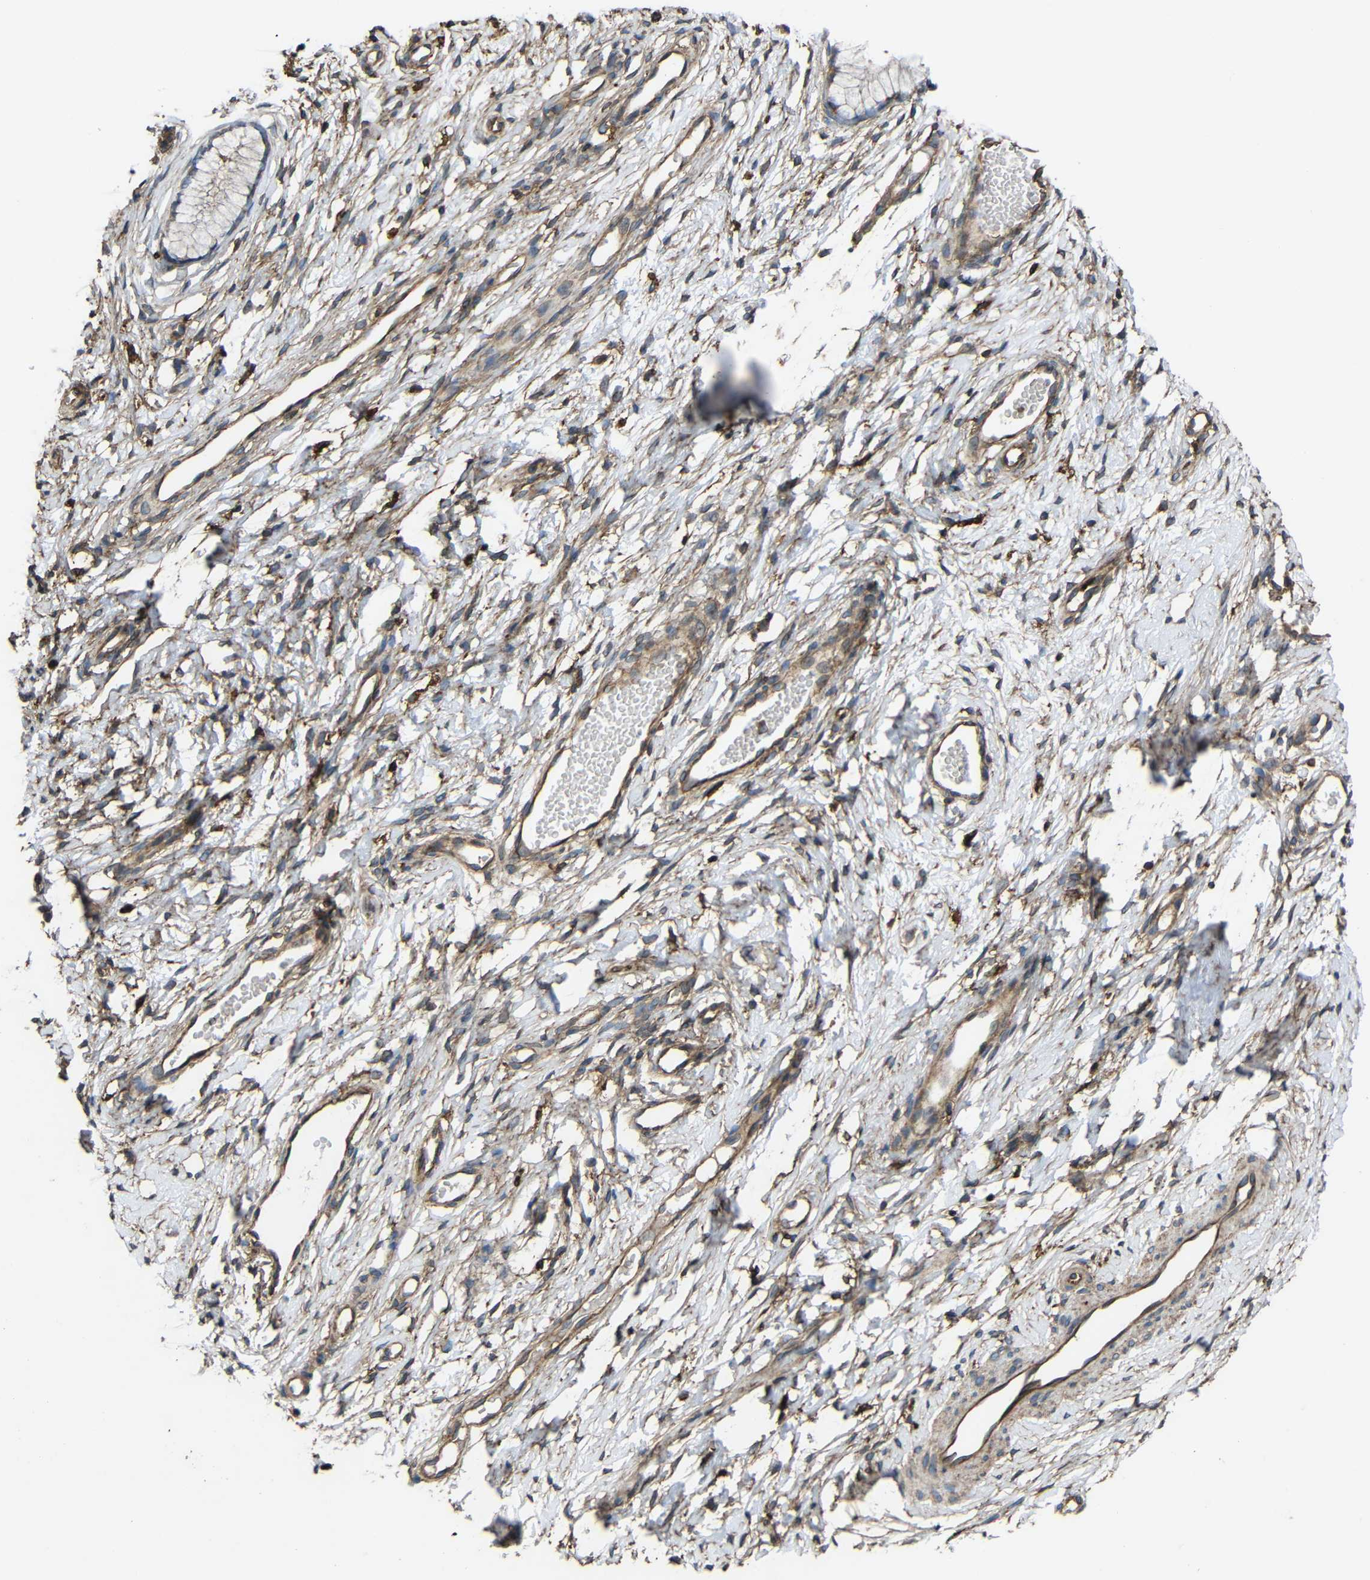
{"staining": {"intensity": "weak", "quantity": "<25%", "location": "cytoplasmic/membranous"}, "tissue": "cervix", "cell_type": "Glandular cells", "image_type": "normal", "snomed": [{"axis": "morphology", "description": "Normal tissue, NOS"}, {"axis": "topography", "description": "Cervix"}], "caption": "IHC of benign human cervix reveals no expression in glandular cells.", "gene": "TREM2", "patient": {"sex": "female", "age": 65}}